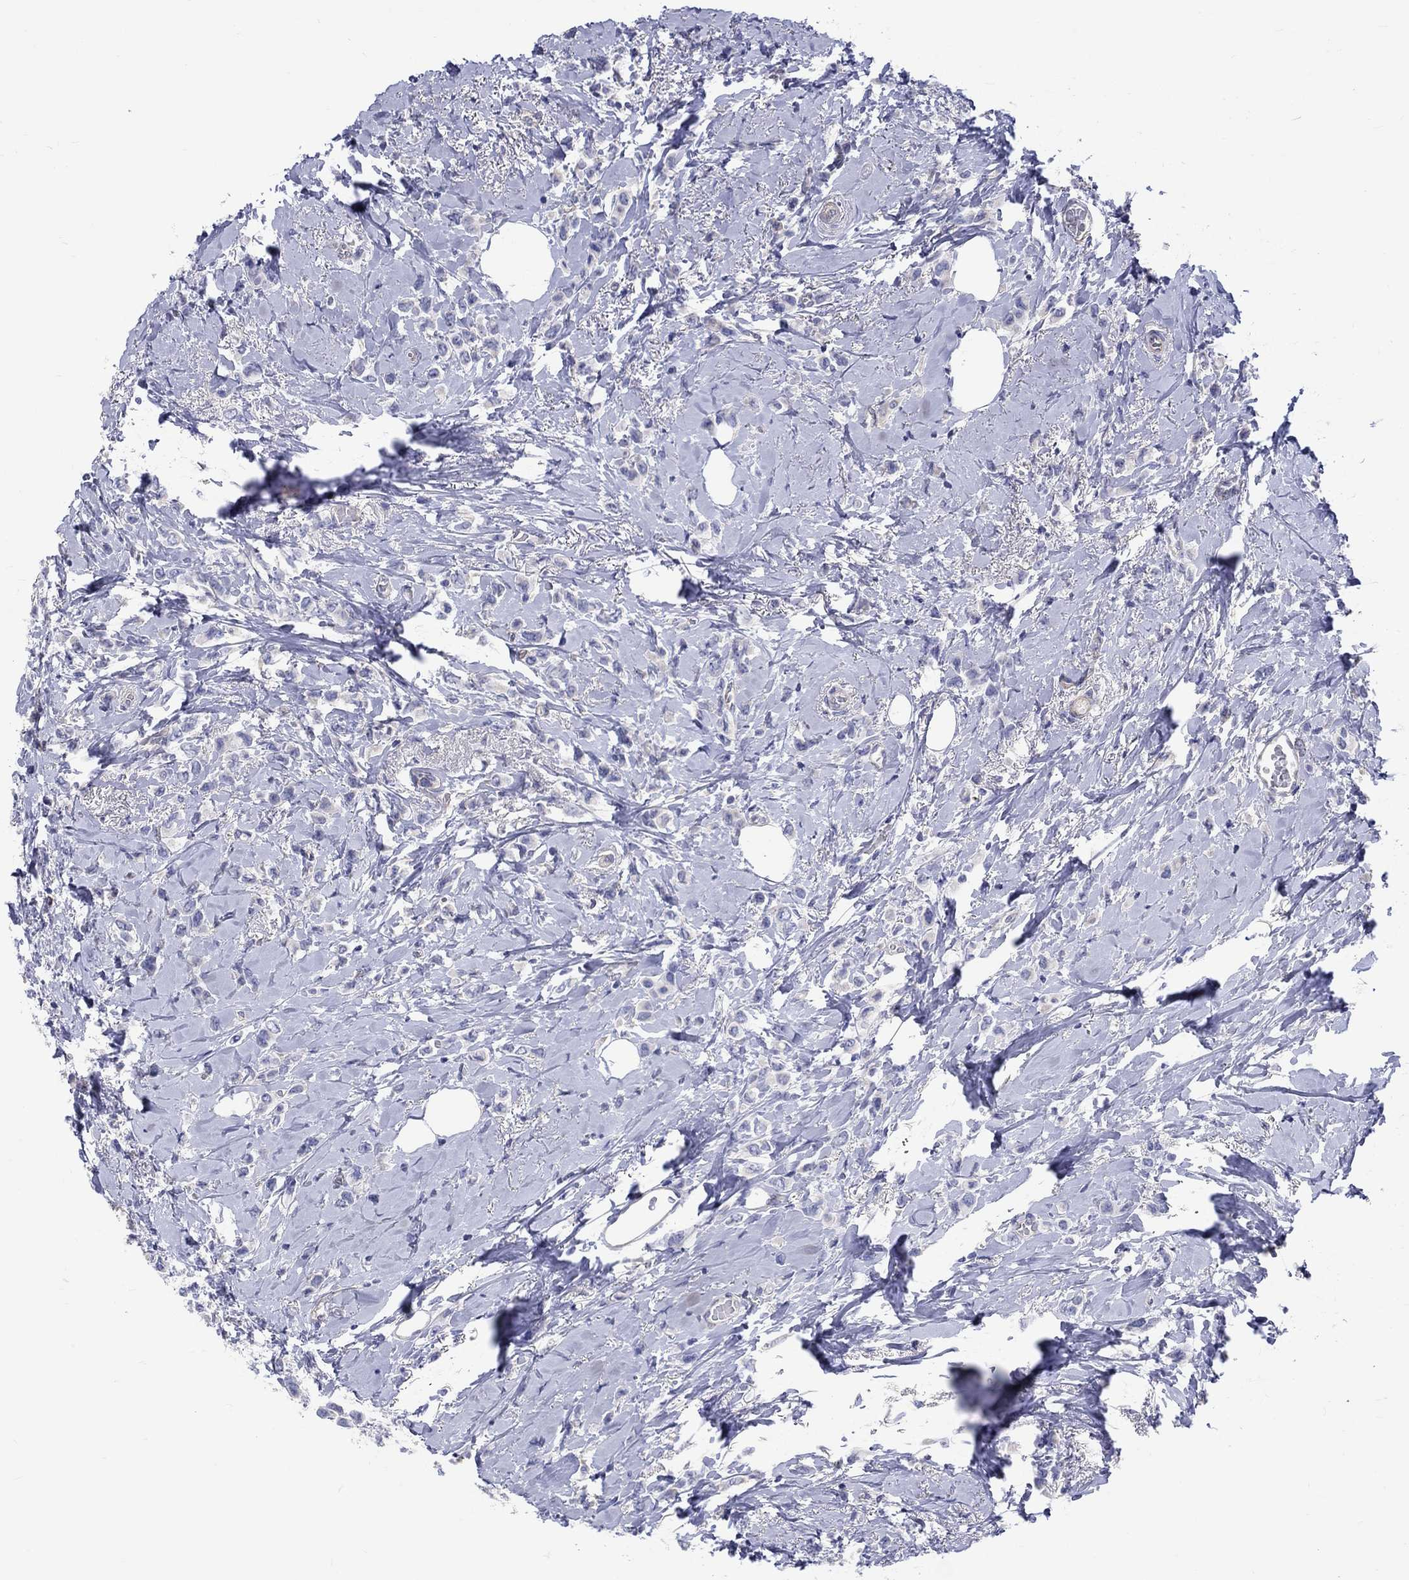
{"staining": {"intensity": "negative", "quantity": "none", "location": "none"}, "tissue": "breast cancer", "cell_type": "Tumor cells", "image_type": "cancer", "snomed": [{"axis": "morphology", "description": "Lobular carcinoma"}, {"axis": "topography", "description": "Breast"}], "caption": "High magnification brightfield microscopy of lobular carcinoma (breast) stained with DAB (3,3'-diaminobenzidine) (brown) and counterstained with hematoxylin (blue): tumor cells show no significant staining.", "gene": "SH2D7", "patient": {"sex": "female", "age": 66}}